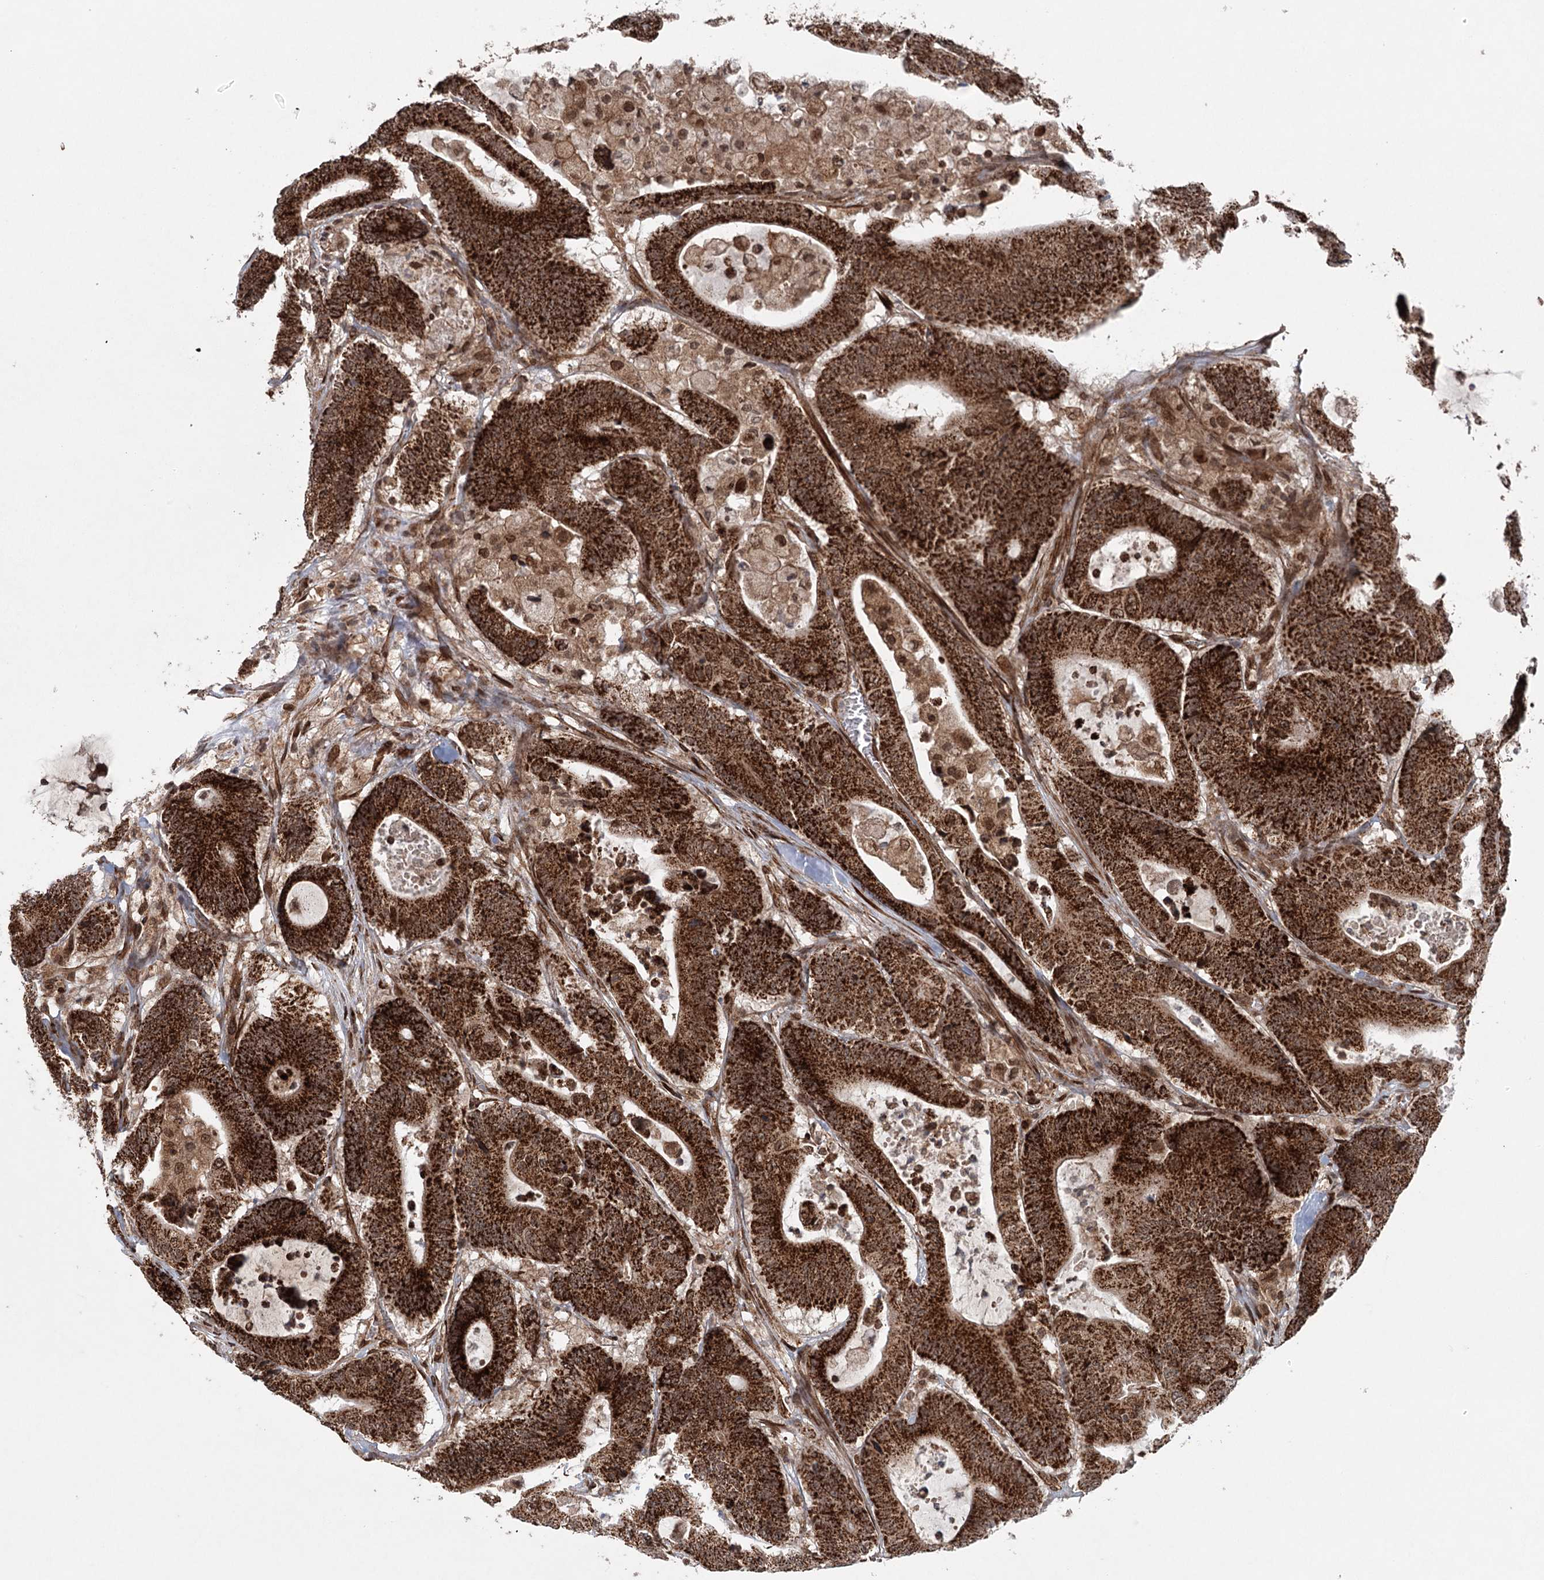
{"staining": {"intensity": "strong", "quantity": ">75%", "location": "cytoplasmic/membranous"}, "tissue": "colorectal cancer", "cell_type": "Tumor cells", "image_type": "cancer", "snomed": [{"axis": "morphology", "description": "Adenocarcinoma, NOS"}, {"axis": "topography", "description": "Colon"}], "caption": "Immunohistochemistry histopathology image of human colorectal adenocarcinoma stained for a protein (brown), which demonstrates high levels of strong cytoplasmic/membranous expression in about >75% of tumor cells.", "gene": "BCKDHA", "patient": {"sex": "female", "age": 84}}